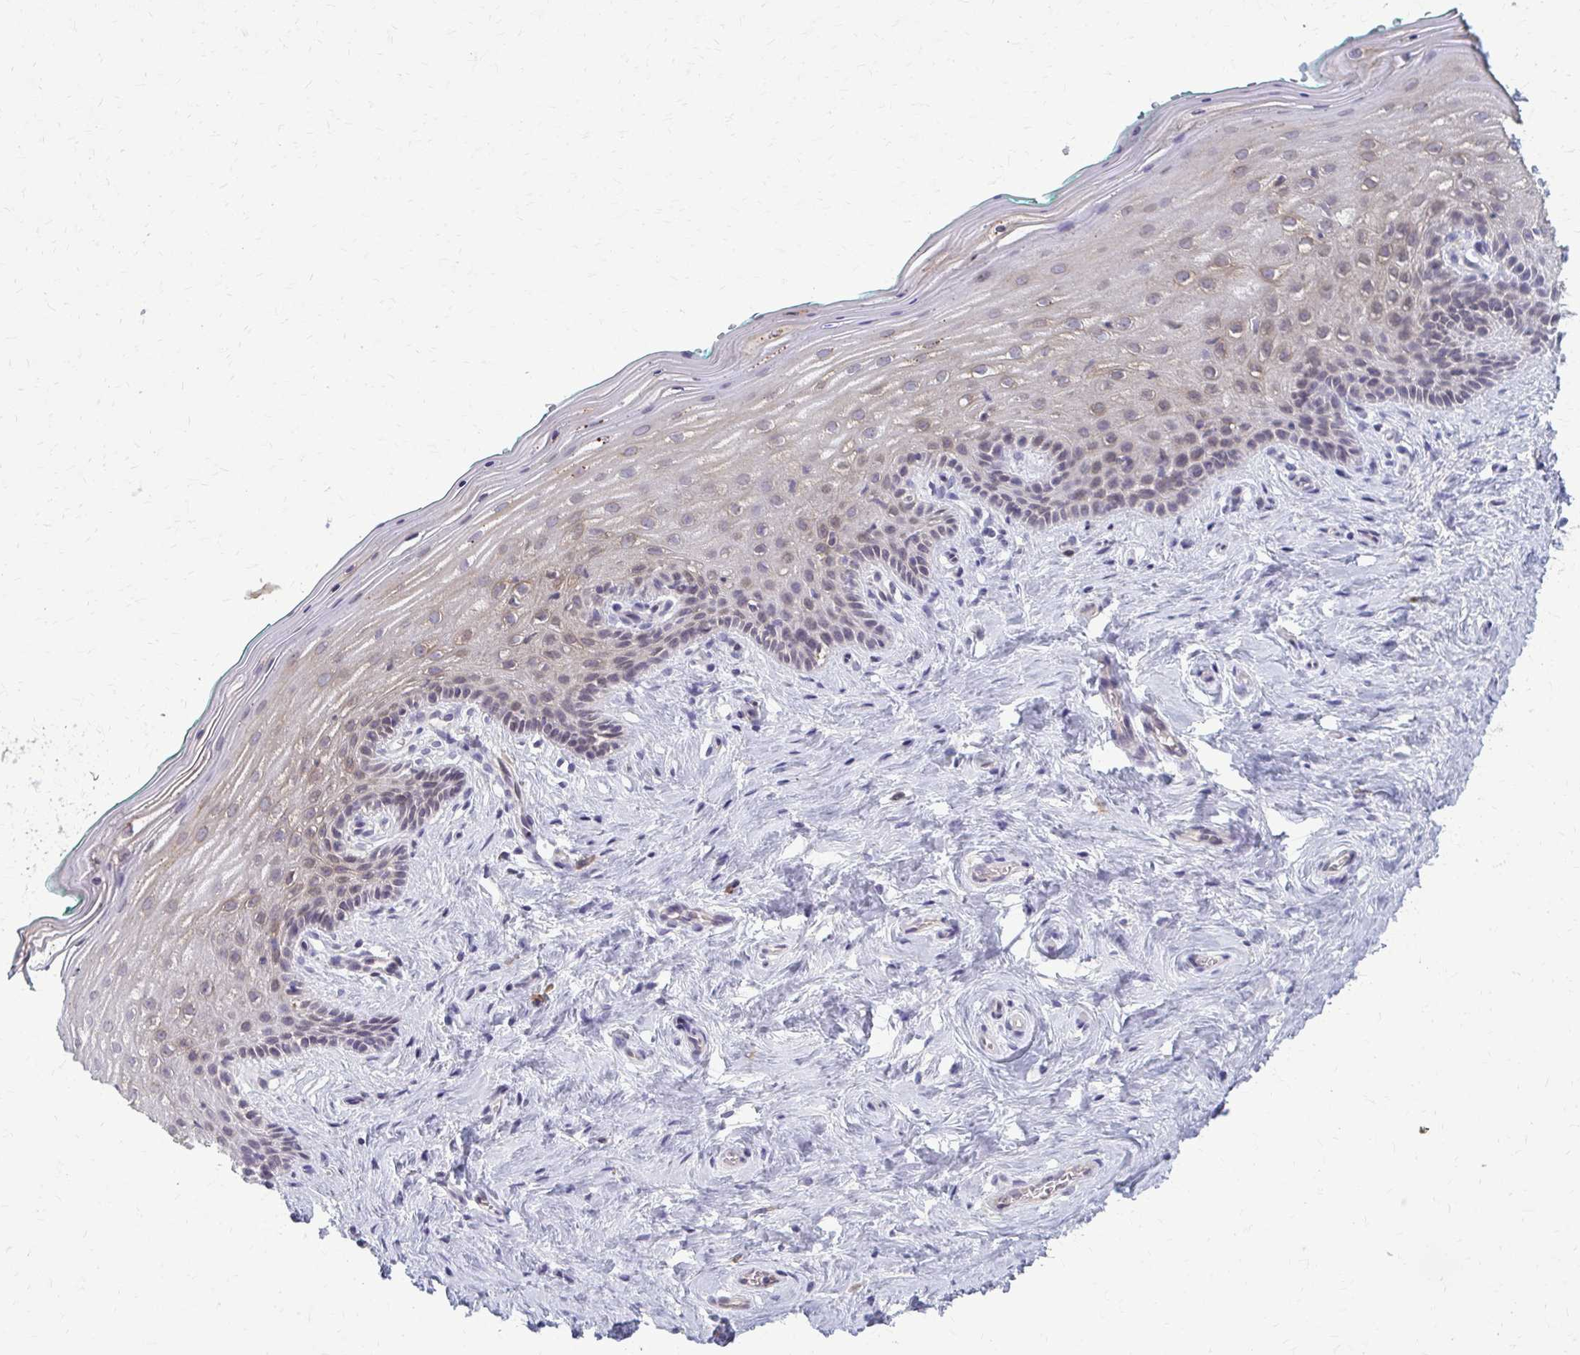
{"staining": {"intensity": "weak", "quantity": "25%-75%", "location": "cytoplasmic/membranous"}, "tissue": "vagina", "cell_type": "Squamous epithelial cells", "image_type": "normal", "snomed": [{"axis": "morphology", "description": "Normal tissue, NOS"}, {"axis": "topography", "description": "Vagina"}], "caption": "Vagina stained for a protein (brown) reveals weak cytoplasmic/membranous positive positivity in approximately 25%-75% of squamous epithelial cells.", "gene": "MCRIP2", "patient": {"sex": "female", "age": 45}}